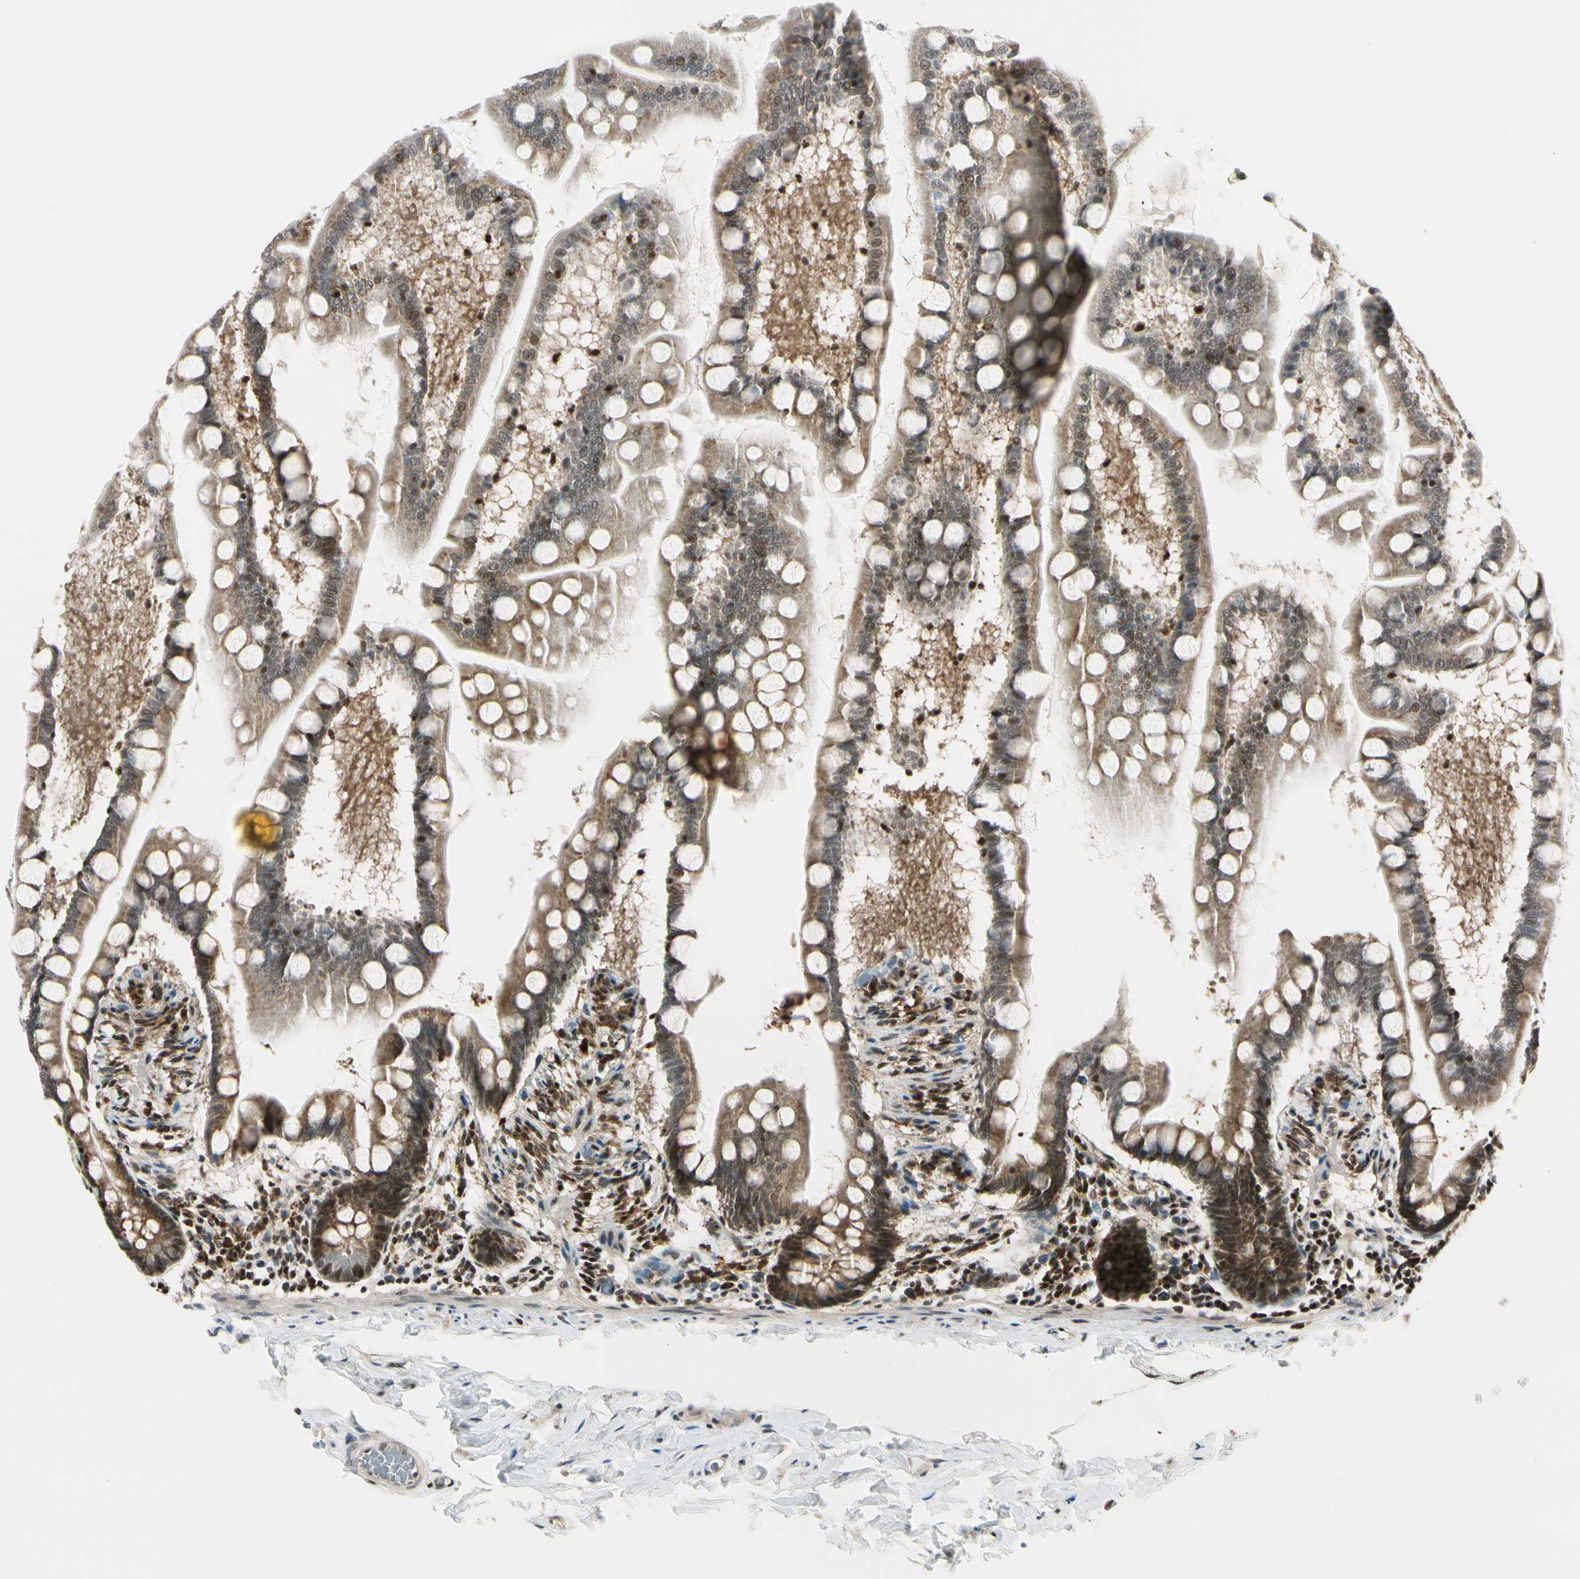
{"staining": {"intensity": "strong", "quantity": ">75%", "location": "cytoplasmic/membranous,nuclear"}, "tissue": "small intestine", "cell_type": "Glandular cells", "image_type": "normal", "snomed": [{"axis": "morphology", "description": "Normal tissue, NOS"}, {"axis": "topography", "description": "Small intestine"}], "caption": "Human small intestine stained for a protein (brown) shows strong cytoplasmic/membranous,nuclear positive positivity in approximately >75% of glandular cells.", "gene": "DAXX", "patient": {"sex": "male", "age": 41}}